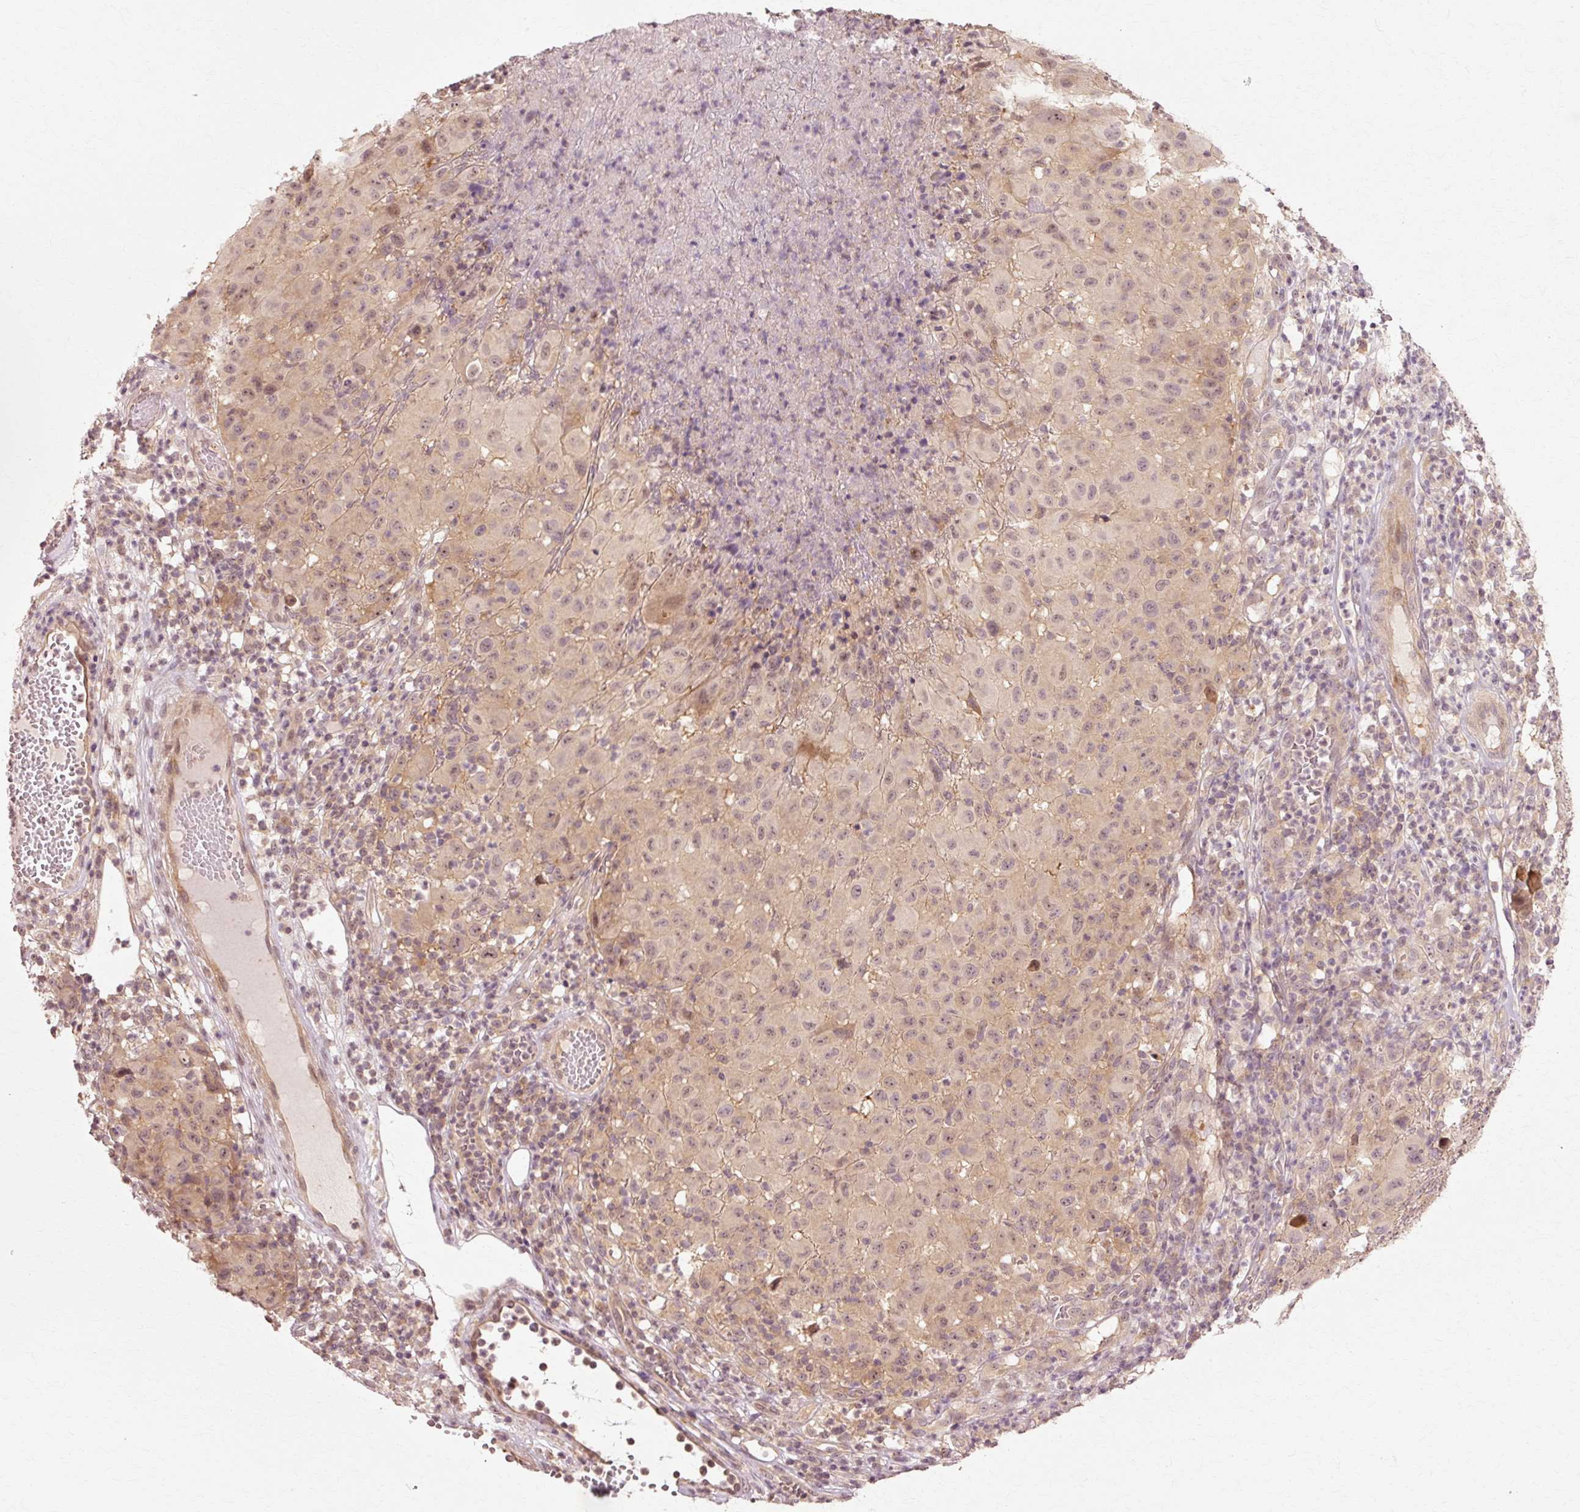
{"staining": {"intensity": "weak", "quantity": "<25%", "location": "cytoplasmic/membranous,nuclear"}, "tissue": "melanoma", "cell_type": "Tumor cells", "image_type": "cancer", "snomed": [{"axis": "morphology", "description": "Malignant melanoma, NOS"}, {"axis": "topography", "description": "Skin"}], "caption": "DAB immunohistochemical staining of human melanoma exhibits no significant positivity in tumor cells. The staining is performed using DAB brown chromogen with nuclei counter-stained in using hematoxylin.", "gene": "RGPD5", "patient": {"sex": "male", "age": 73}}